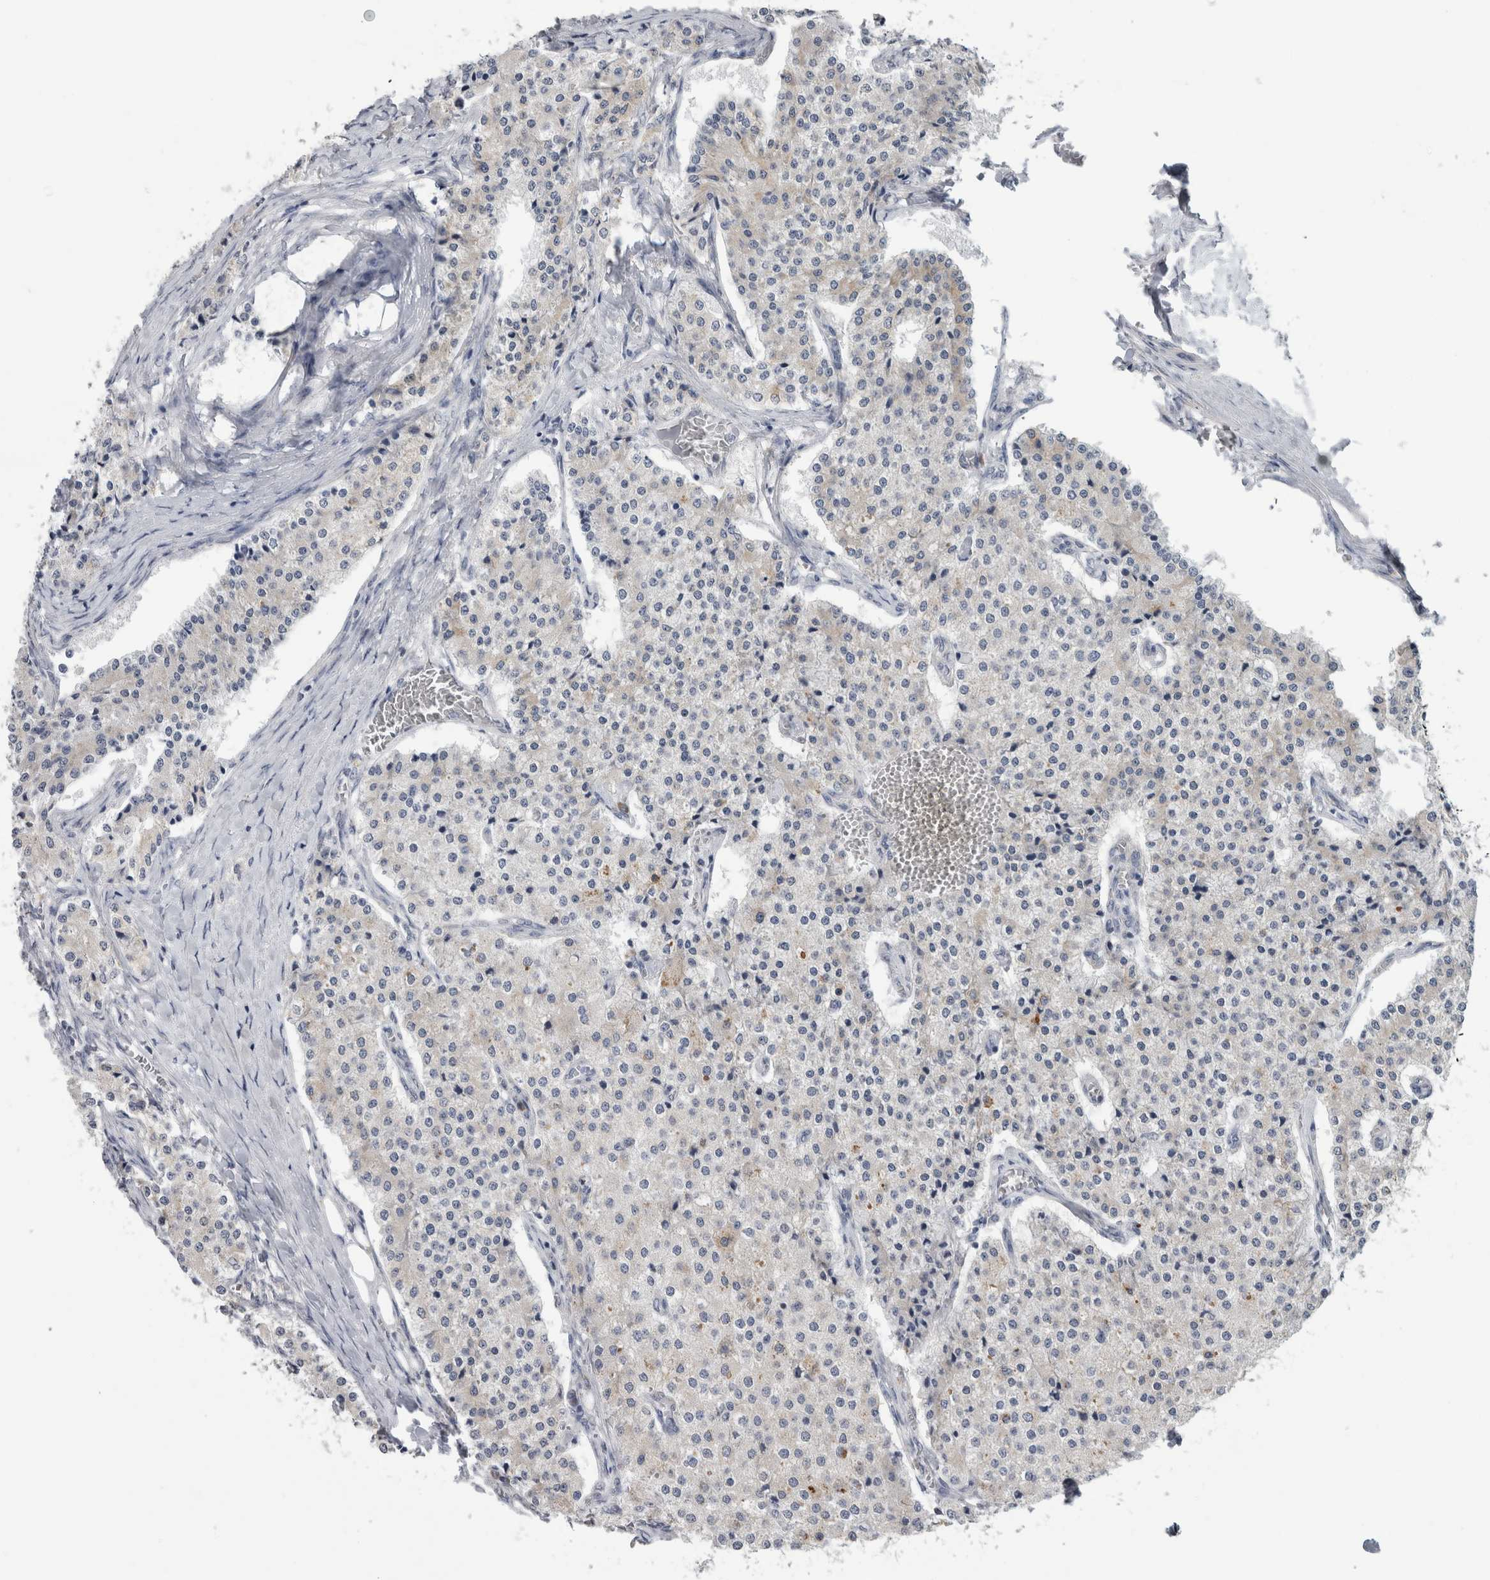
{"staining": {"intensity": "negative", "quantity": "none", "location": "none"}, "tissue": "carcinoid", "cell_type": "Tumor cells", "image_type": "cancer", "snomed": [{"axis": "morphology", "description": "Carcinoid, malignant, NOS"}, {"axis": "topography", "description": "Colon"}], "caption": "Histopathology image shows no protein staining in tumor cells of carcinoid tissue. The staining is performed using DAB brown chromogen with nuclei counter-stained in using hematoxylin.", "gene": "TMEM242", "patient": {"sex": "female", "age": 52}}